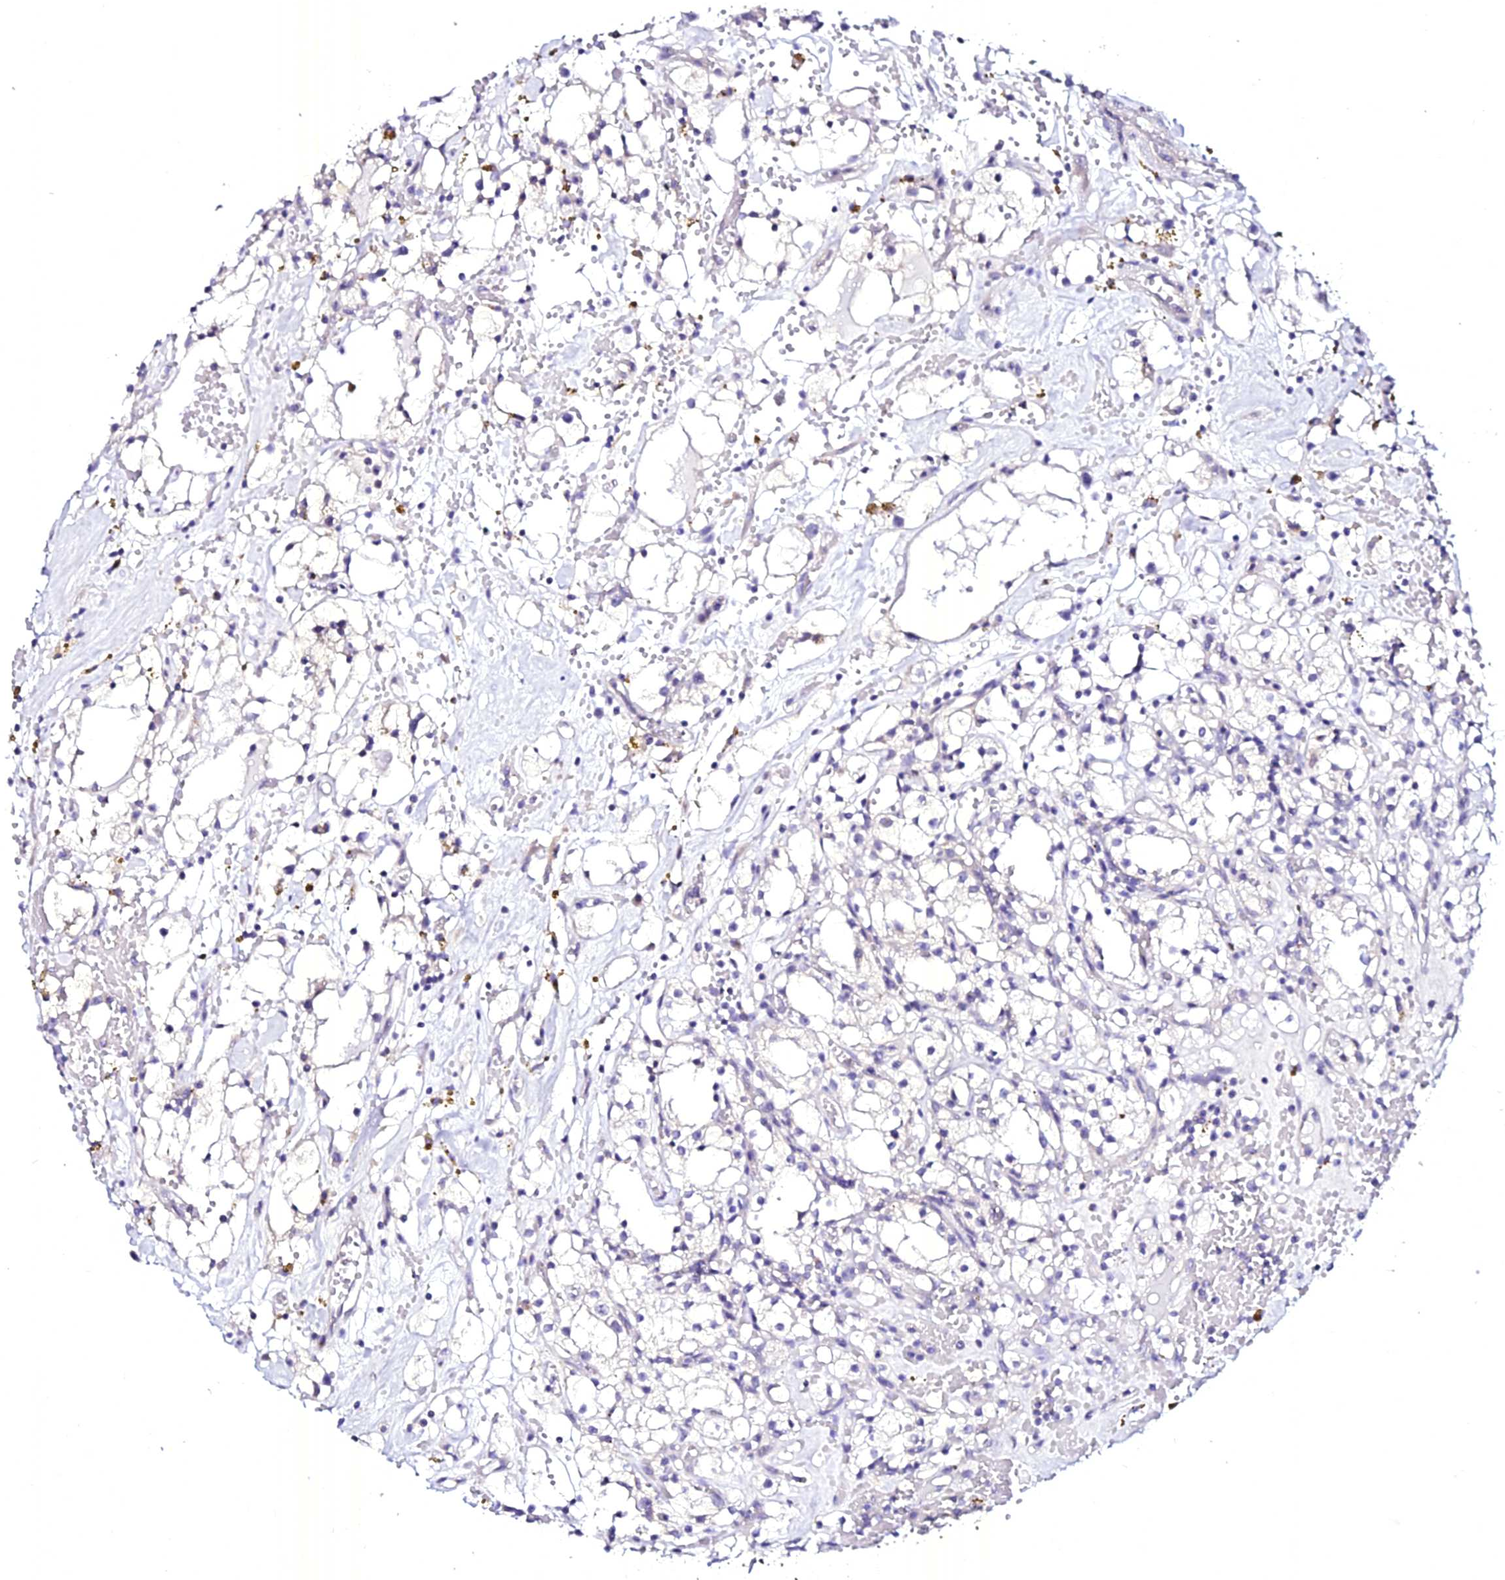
{"staining": {"intensity": "negative", "quantity": "none", "location": "none"}, "tissue": "renal cancer", "cell_type": "Tumor cells", "image_type": "cancer", "snomed": [{"axis": "morphology", "description": "Adenocarcinoma, NOS"}, {"axis": "topography", "description": "Kidney"}], "caption": "A high-resolution image shows immunohistochemistry staining of renal adenocarcinoma, which reveals no significant positivity in tumor cells.", "gene": "ATG16L2", "patient": {"sex": "male", "age": 56}}